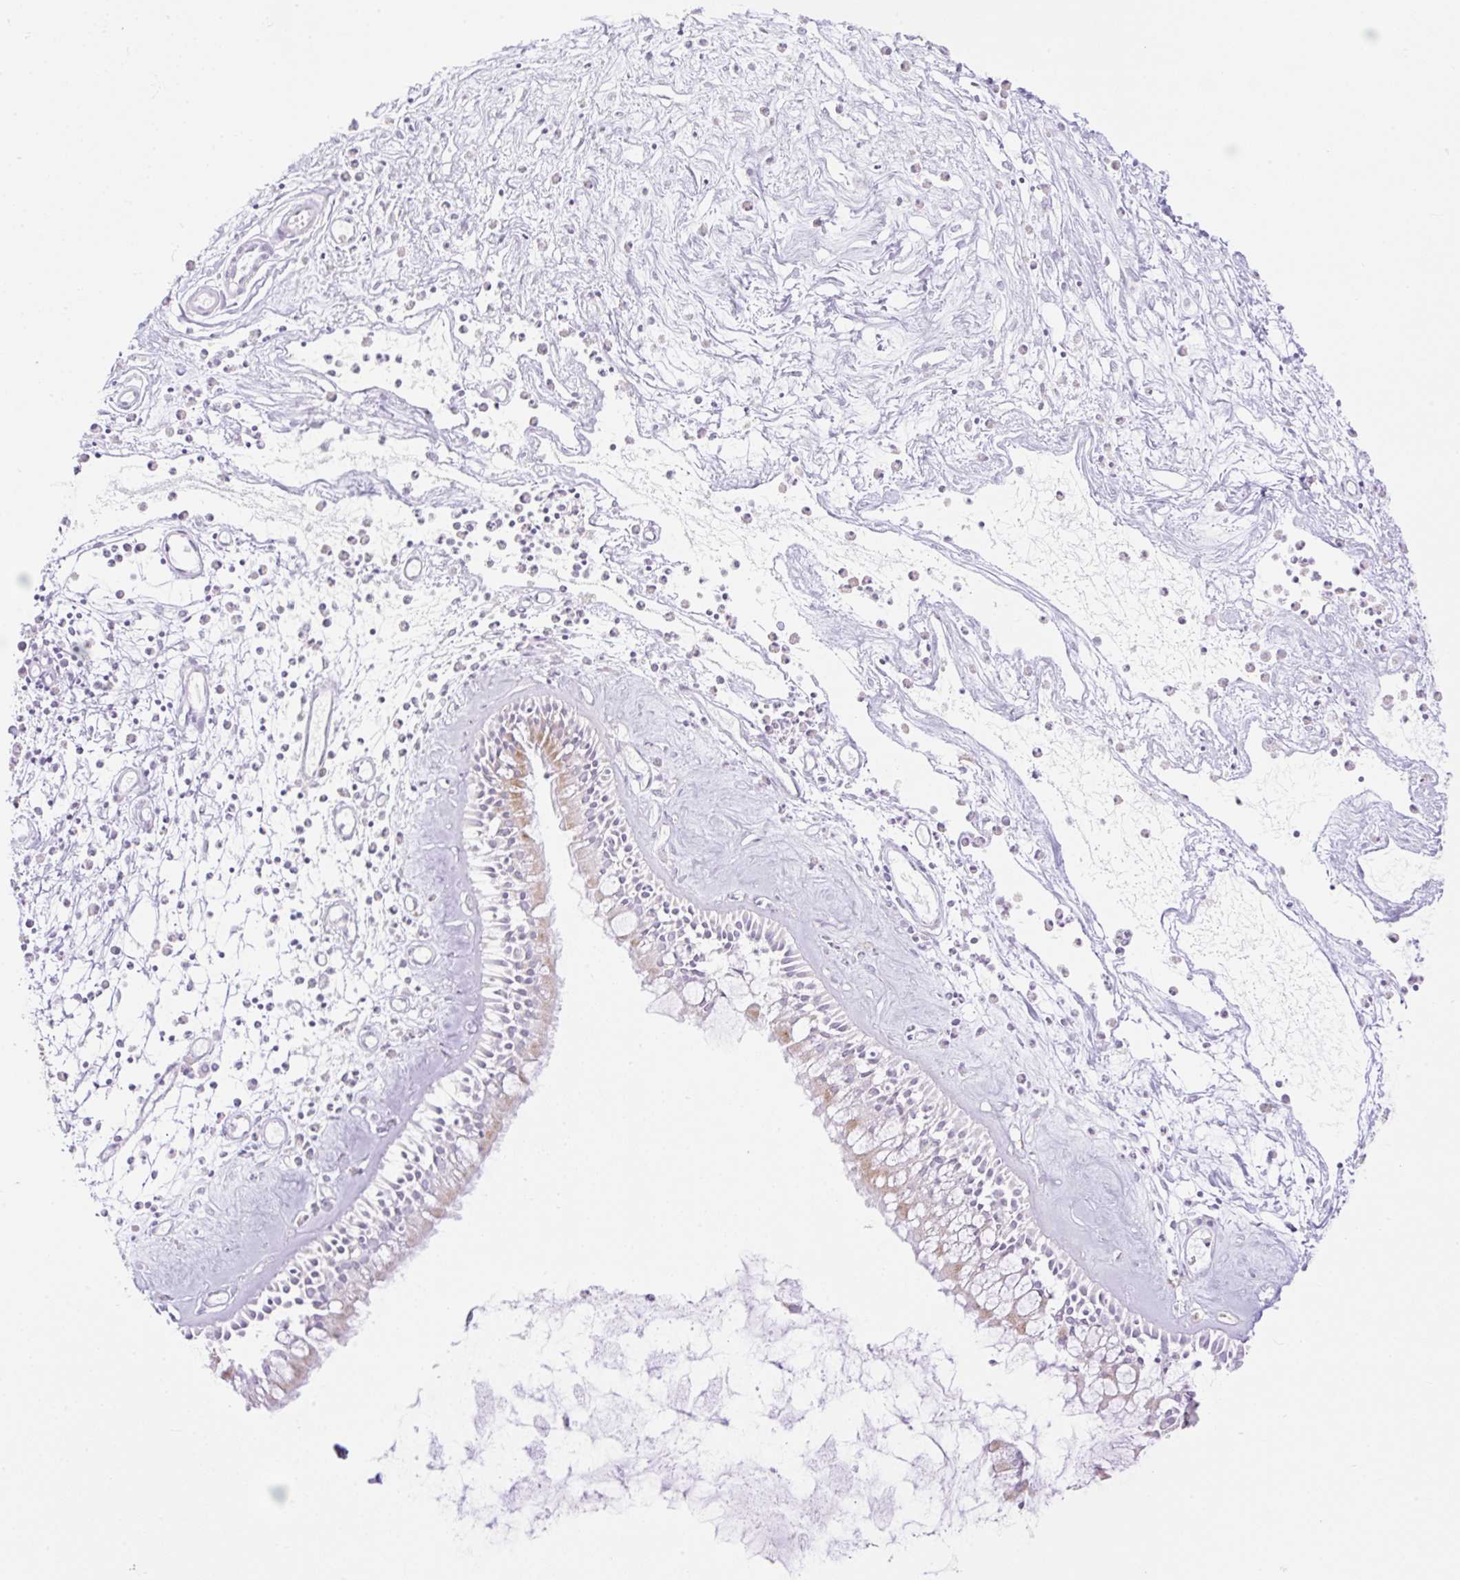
{"staining": {"intensity": "weak", "quantity": "25%-75%", "location": "cytoplasmic/membranous"}, "tissue": "nasopharynx", "cell_type": "Respiratory epithelial cells", "image_type": "normal", "snomed": [{"axis": "morphology", "description": "Normal tissue, NOS"}, {"axis": "morphology", "description": "Inflammation, NOS"}, {"axis": "topography", "description": "Nasopharynx"}], "caption": "The immunohistochemical stain shows weak cytoplasmic/membranous positivity in respiratory epithelial cells of unremarkable nasopharynx. (brown staining indicates protein expression, while blue staining denotes nuclei).", "gene": "VPS25", "patient": {"sex": "male", "age": 61}}